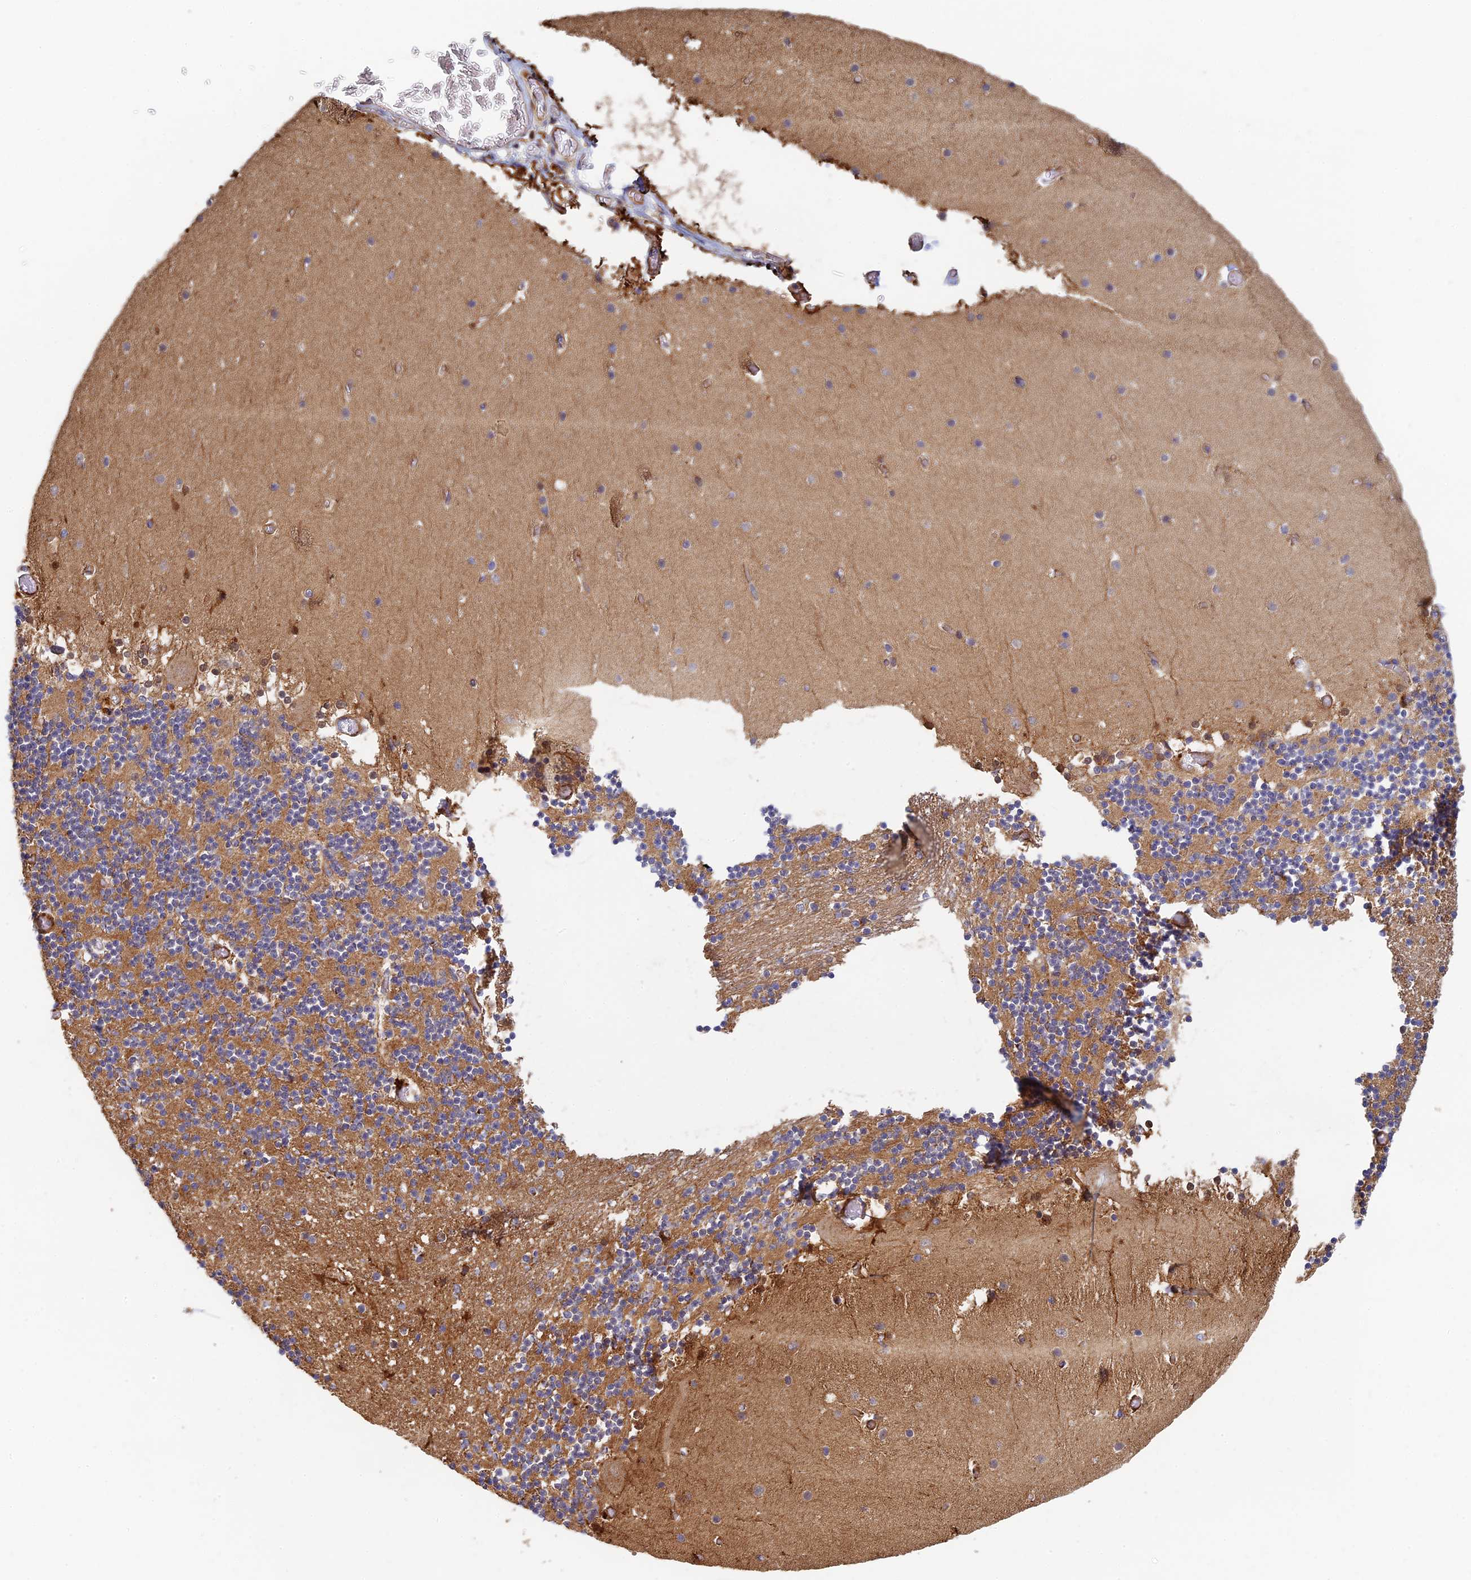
{"staining": {"intensity": "moderate", "quantity": "25%-75%", "location": "cytoplasmic/membranous"}, "tissue": "cerebellum", "cell_type": "Cells in granular layer", "image_type": "normal", "snomed": [{"axis": "morphology", "description": "Normal tissue, NOS"}, {"axis": "topography", "description": "Cerebellum"}], "caption": "Immunohistochemistry (IHC) (DAB) staining of benign human cerebellum demonstrates moderate cytoplasmic/membranous protein expression in approximately 25%-75% of cells in granular layer. (brown staining indicates protein expression, while blue staining denotes nuclei).", "gene": "PPP2R3C", "patient": {"sex": "female", "age": 28}}